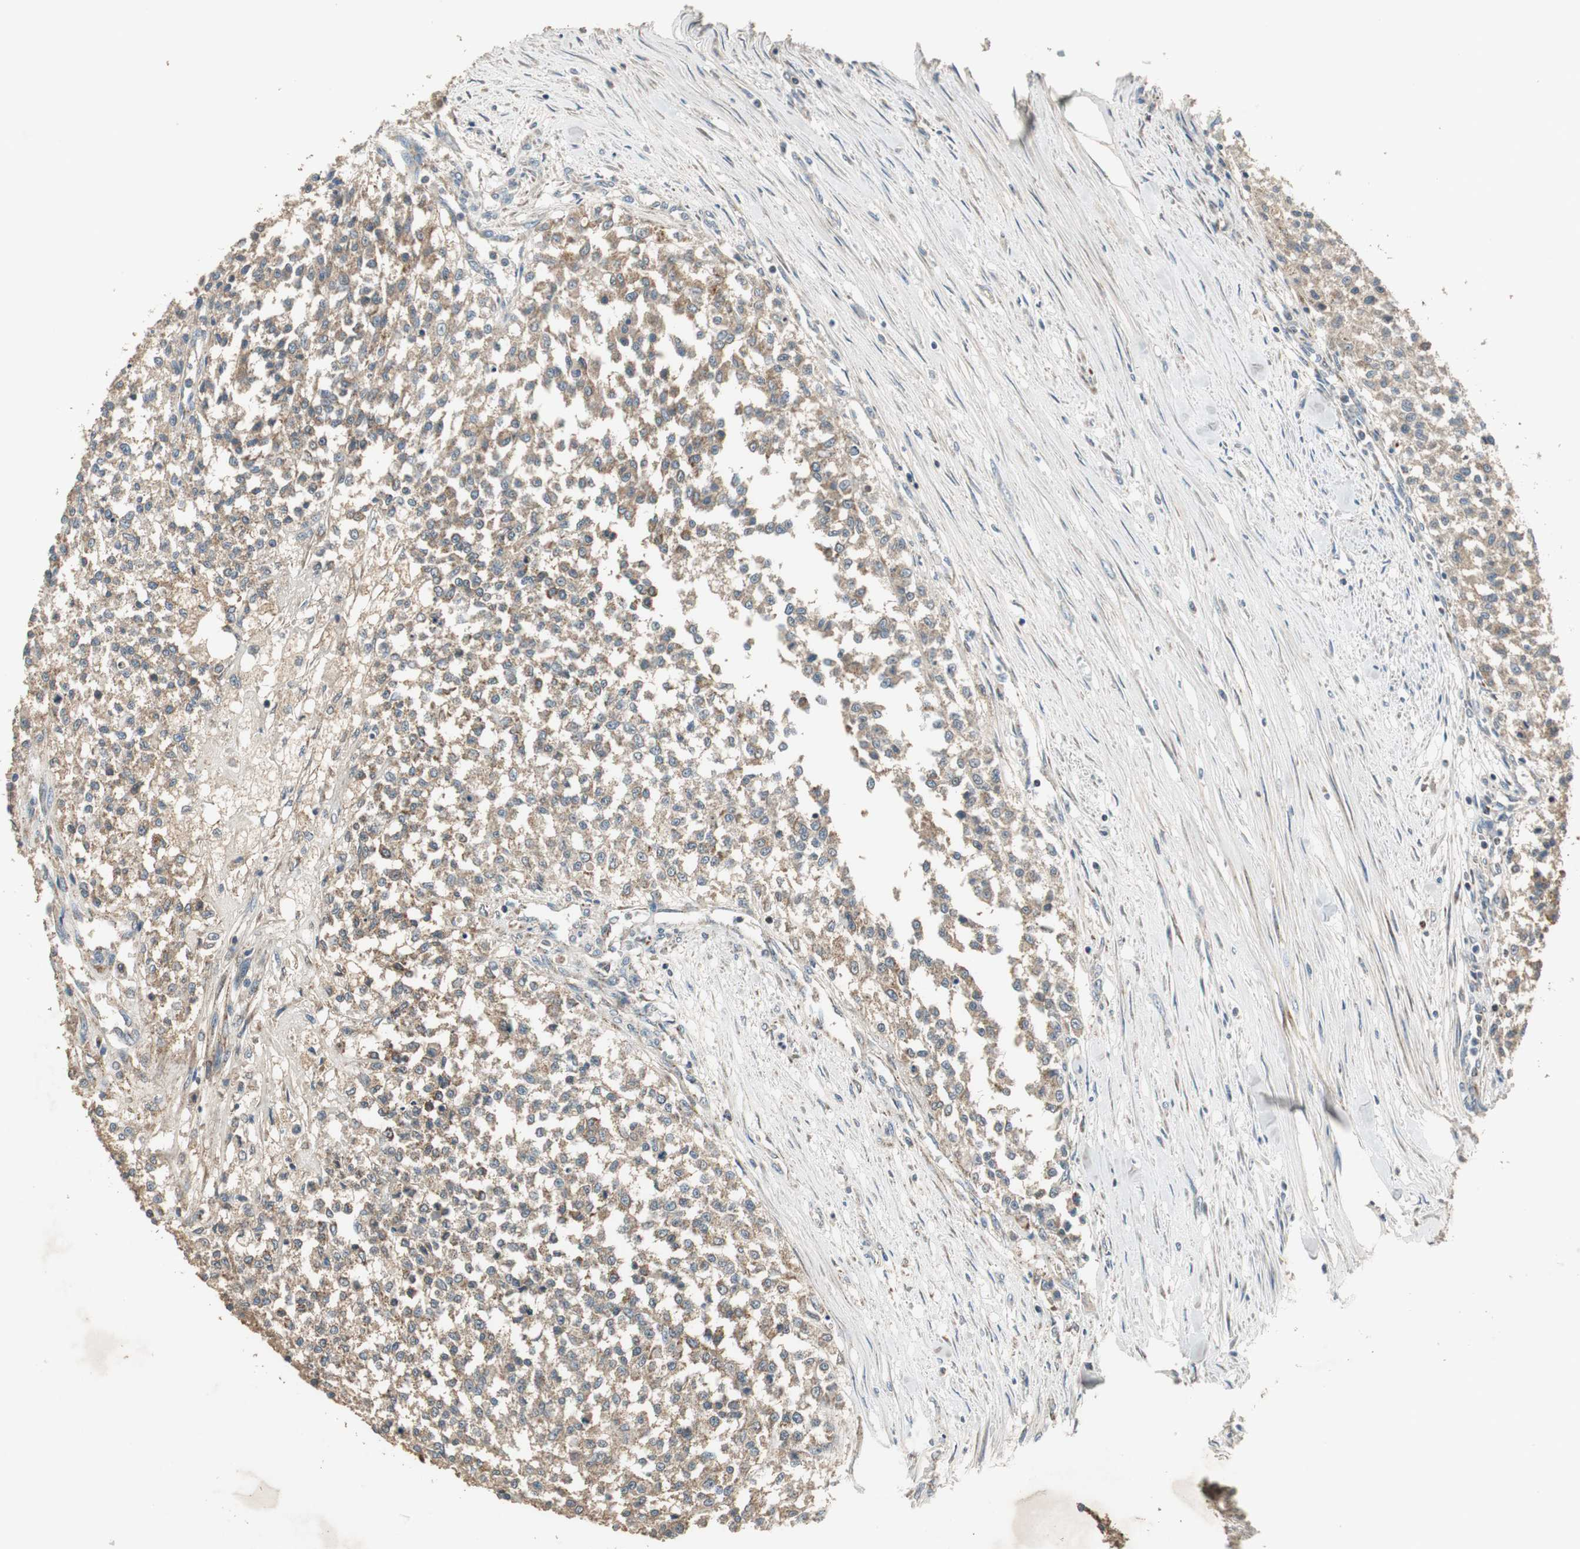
{"staining": {"intensity": "moderate", "quantity": ">75%", "location": "cytoplasmic/membranous"}, "tissue": "testis cancer", "cell_type": "Tumor cells", "image_type": "cancer", "snomed": [{"axis": "morphology", "description": "Seminoma, NOS"}, {"axis": "topography", "description": "Testis"}], "caption": "IHC (DAB) staining of testis cancer (seminoma) exhibits moderate cytoplasmic/membranous protein expression in about >75% of tumor cells.", "gene": "MSTO1", "patient": {"sex": "male", "age": 59}}